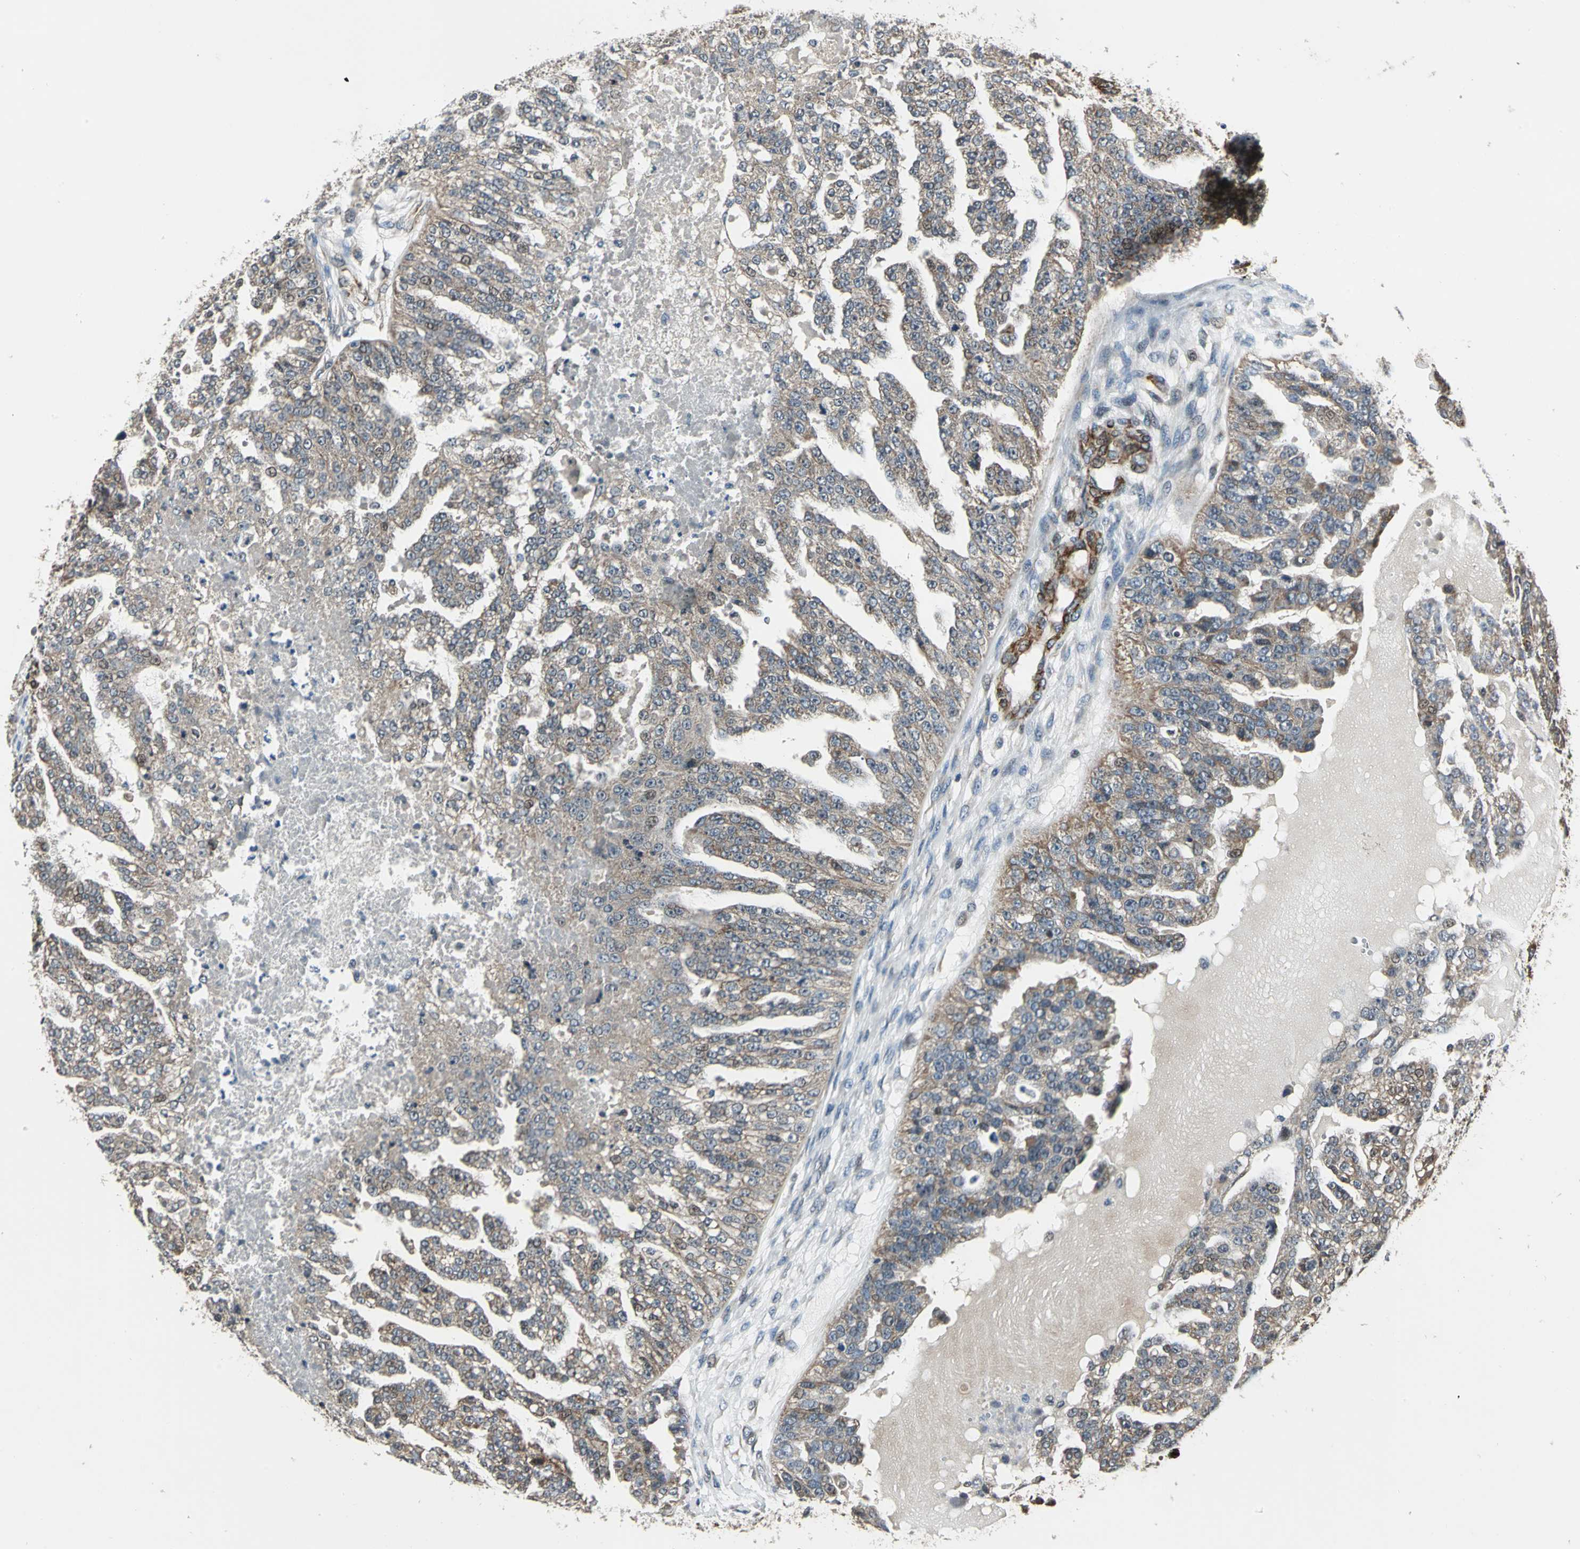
{"staining": {"intensity": "moderate", "quantity": ">75%", "location": "cytoplasmic/membranous"}, "tissue": "ovarian cancer", "cell_type": "Tumor cells", "image_type": "cancer", "snomed": [{"axis": "morphology", "description": "Carcinoma, NOS"}, {"axis": "topography", "description": "Soft tissue"}, {"axis": "topography", "description": "Ovary"}], "caption": "Human ovarian cancer (carcinoma) stained with a brown dye exhibits moderate cytoplasmic/membranous positive staining in approximately >75% of tumor cells.", "gene": "EXD2", "patient": {"sex": "female", "age": 54}}